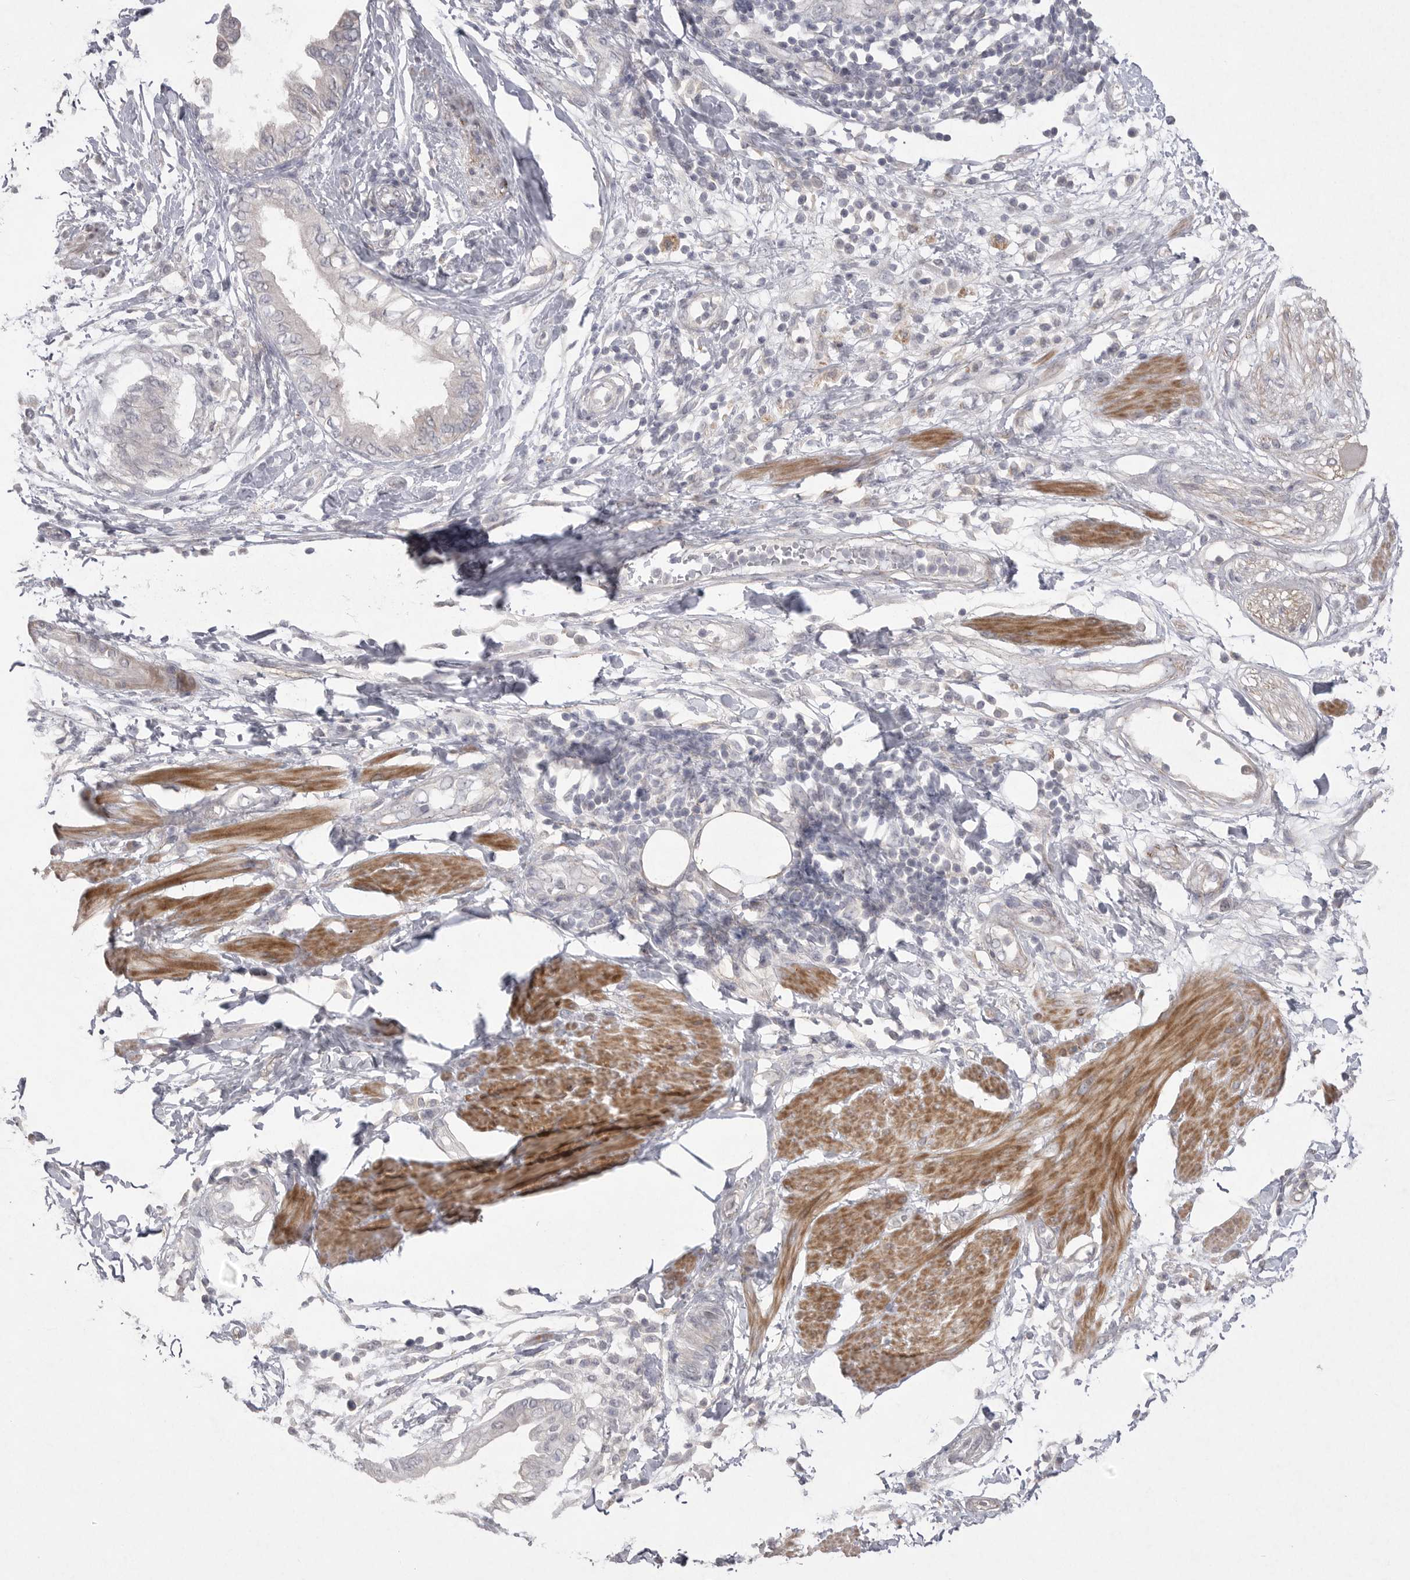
{"staining": {"intensity": "negative", "quantity": "none", "location": "none"}, "tissue": "pancreatic cancer", "cell_type": "Tumor cells", "image_type": "cancer", "snomed": [{"axis": "morphology", "description": "Normal tissue, NOS"}, {"axis": "morphology", "description": "Adenocarcinoma, NOS"}, {"axis": "topography", "description": "Pancreas"}, {"axis": "topography", "description": "Duodenum"}], "caption": "Tumor cells are negative for brown protein staining in pancreatic adenocarcinoma.", "gene": "VANGL2", "patient": {"sex": "female", "age": 60}}